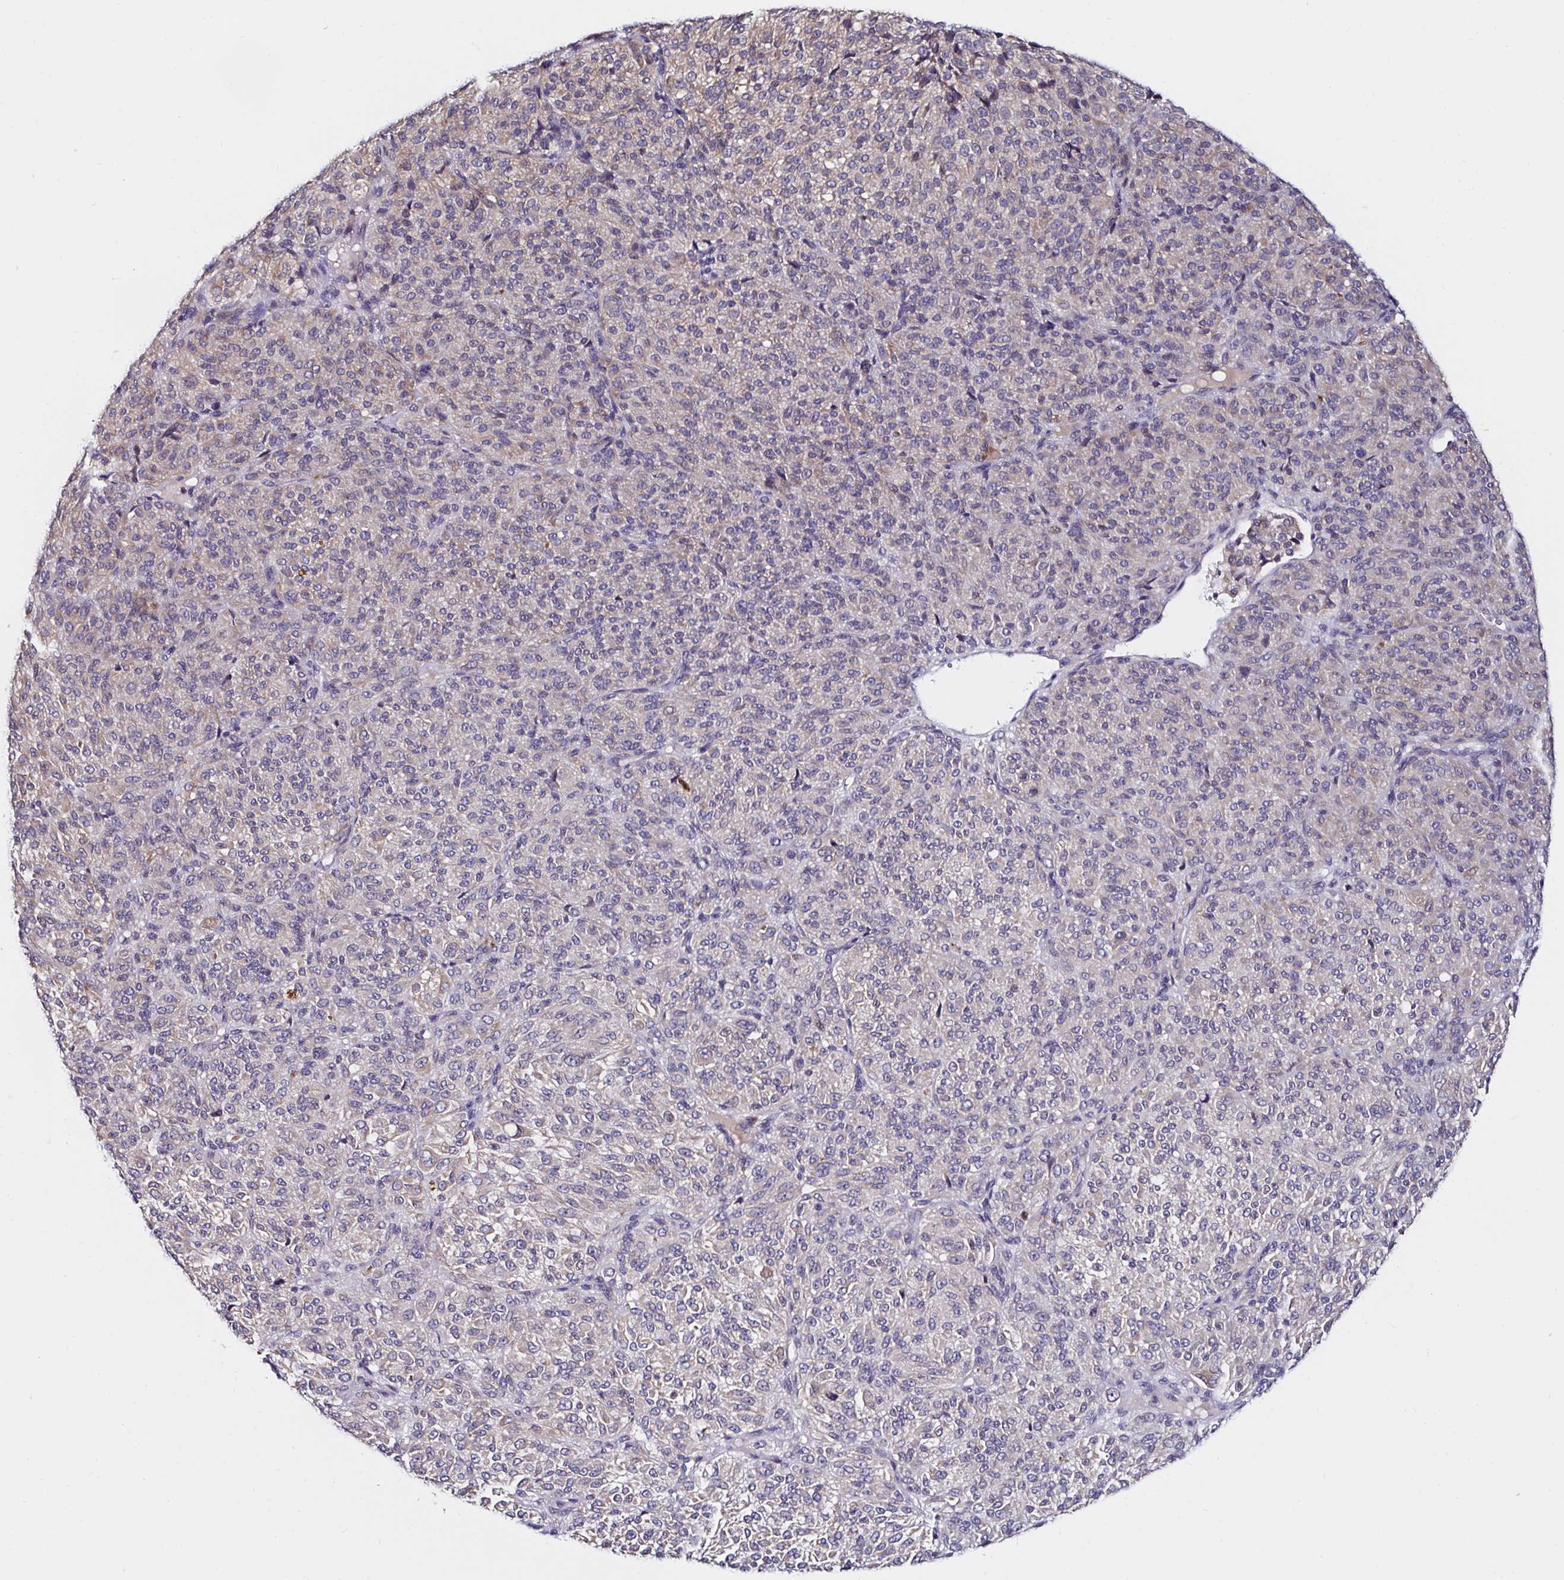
{"staining": {"intensity": "weak", "quantity": "25%-75%", "location": "cytoplasmic/membranous"}, "tissue": "melanoma", "cell_type": "Tumor cells", "image_type": "cancer", "snomed": [{"axis": "morphology", "description": "Malignant melanoma, Metastatic site"}, {"axis": "topography", "description": "Brain"}], "caption": "A brown stain labels weak cytoplasmic/membranous positivity of a protein in human melanoma tumor cells.", "gene": "VSIG2", "patient": {"sex": "female", "age": 56}}